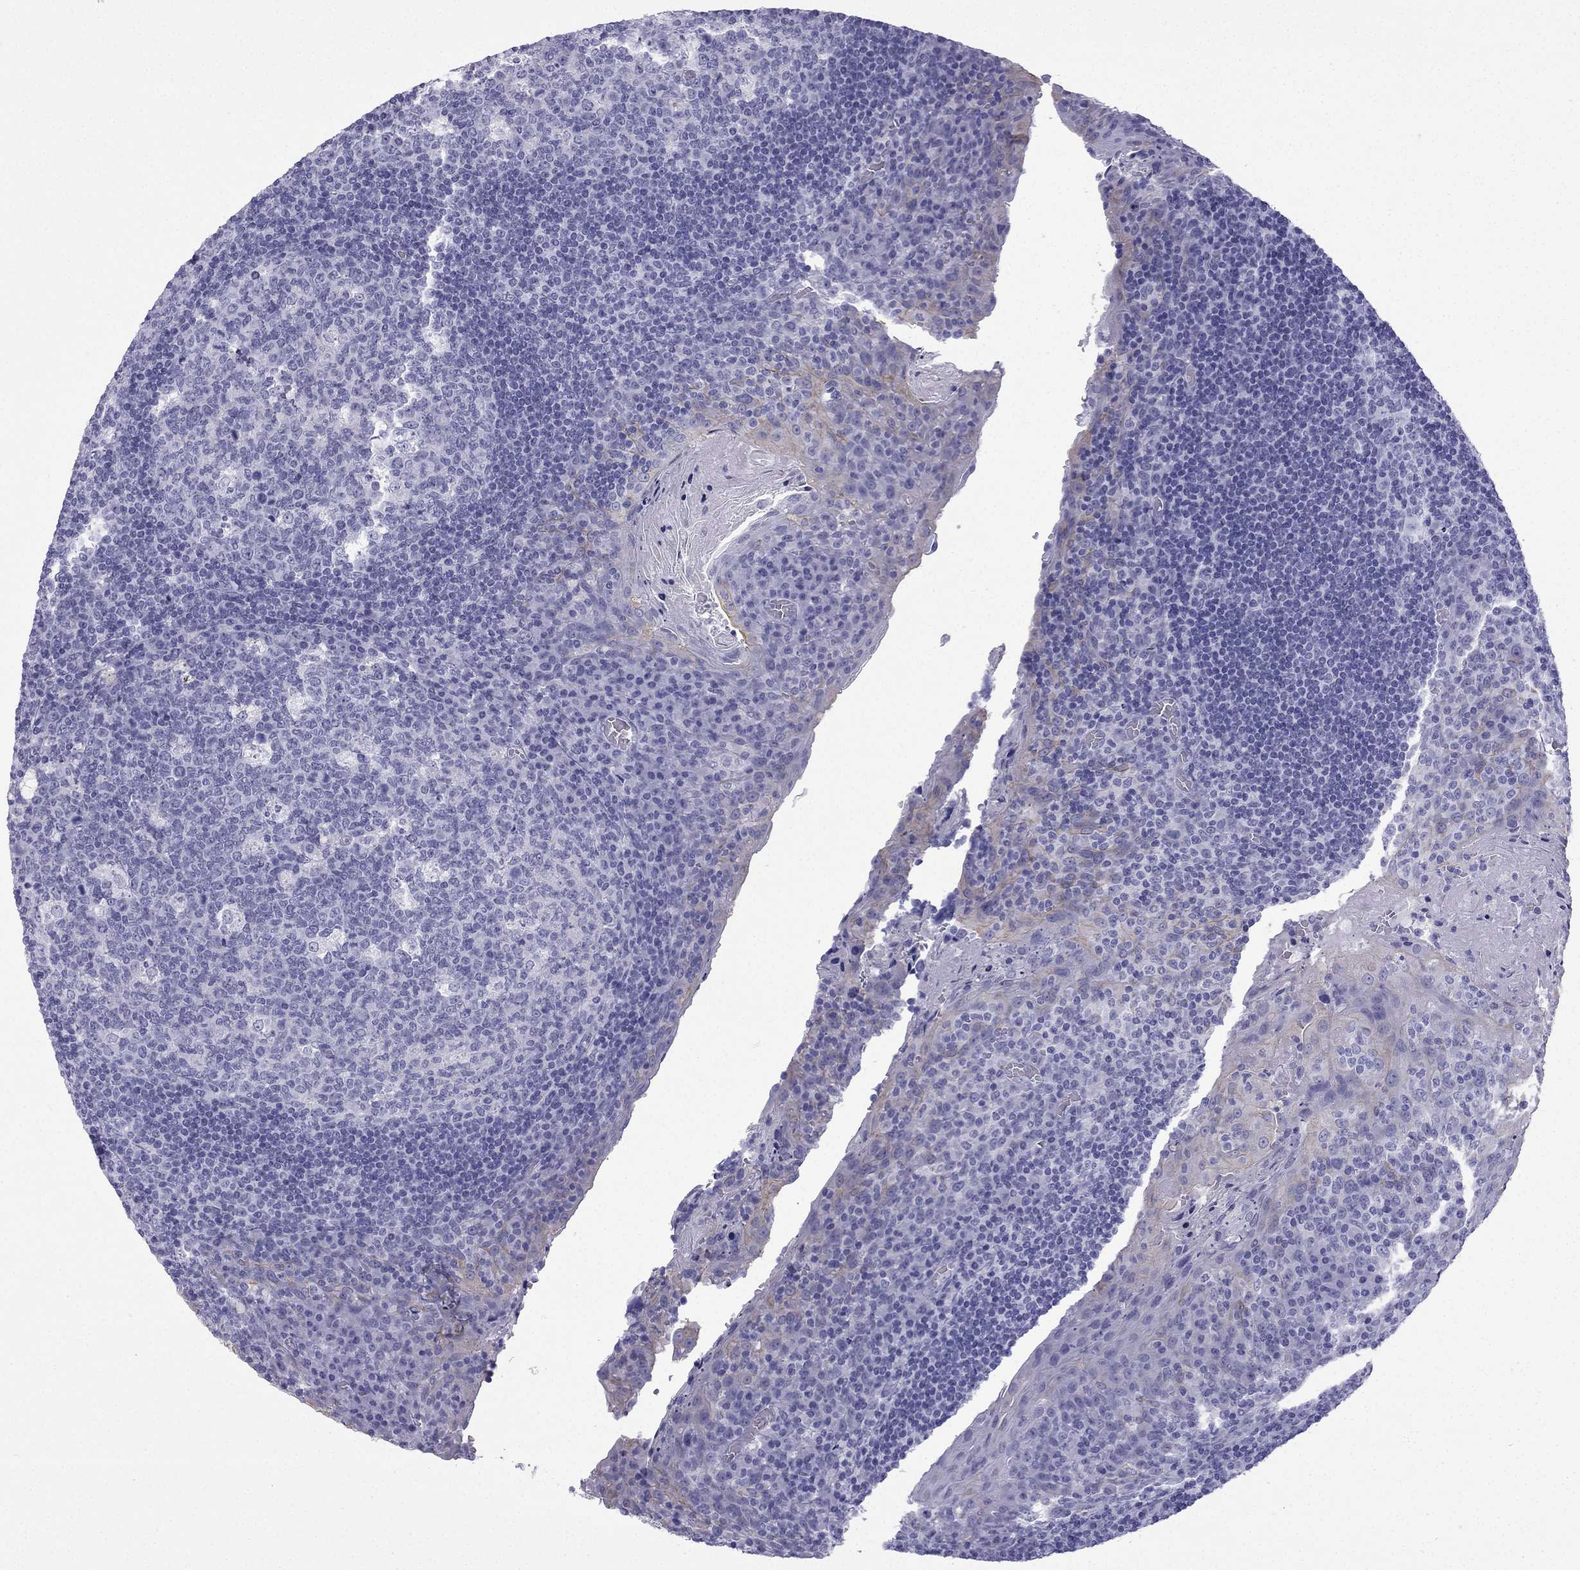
{"staining": {"intensity": "negative", "quantity": "none", "location": "none"}, "tissue": "tonsil", "cell_type": "Germinal center cells", "image_type": "normal", "snomed": [{"axis": "morphology", "description": "Normal tissue, NOS"}, {"axis": "topography", "description": "Tonsil"}], "caption": "The IHC photomicrograph has no significant positivity in germinal center cells of tonsil.", "gene": "GJA8", "patient": {"sex": "male", "age": 17}}